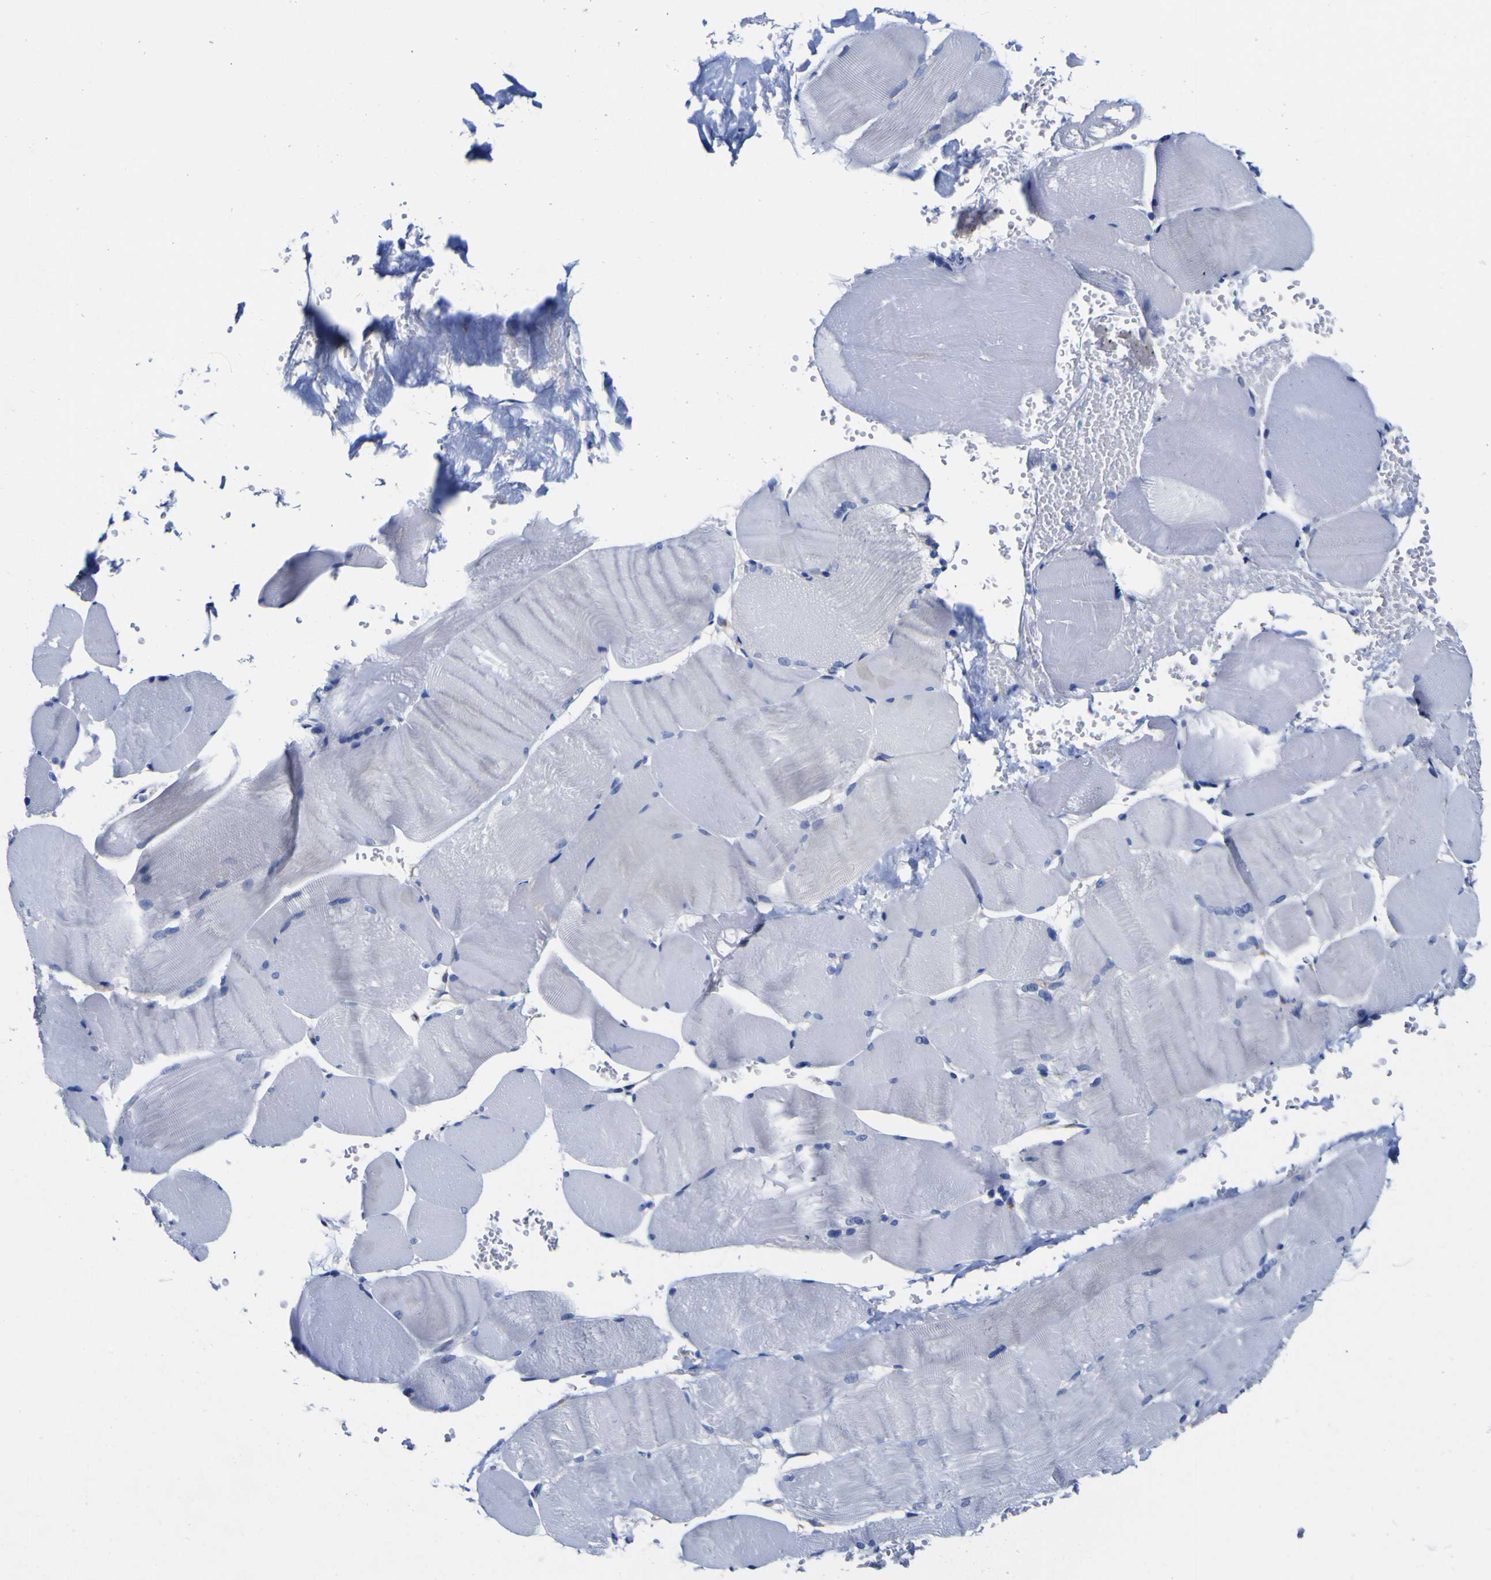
{"staining": {"intensity": "negative", "quantity": "none", "location": "none"}, "tissue": "skeletal muscle", "cell_type": "Myocytes", "image_type": "normal", "snomed": [{"axis": "morphology", "description": "Normal tissue, NOS"}, {"axis": "topography", "description": "Skin"}, {"axis": "topography", "description": "Skeletal muscle"}], "caption": "Image shows no significant protein staining in myocytes of benign skeletal muscle. (DAB (3,3'-diaminobenzidine) IHC with hematoxylin counter stain).", "gene": "GOLM1", "patient": {"sex": "male", "age": 83}}